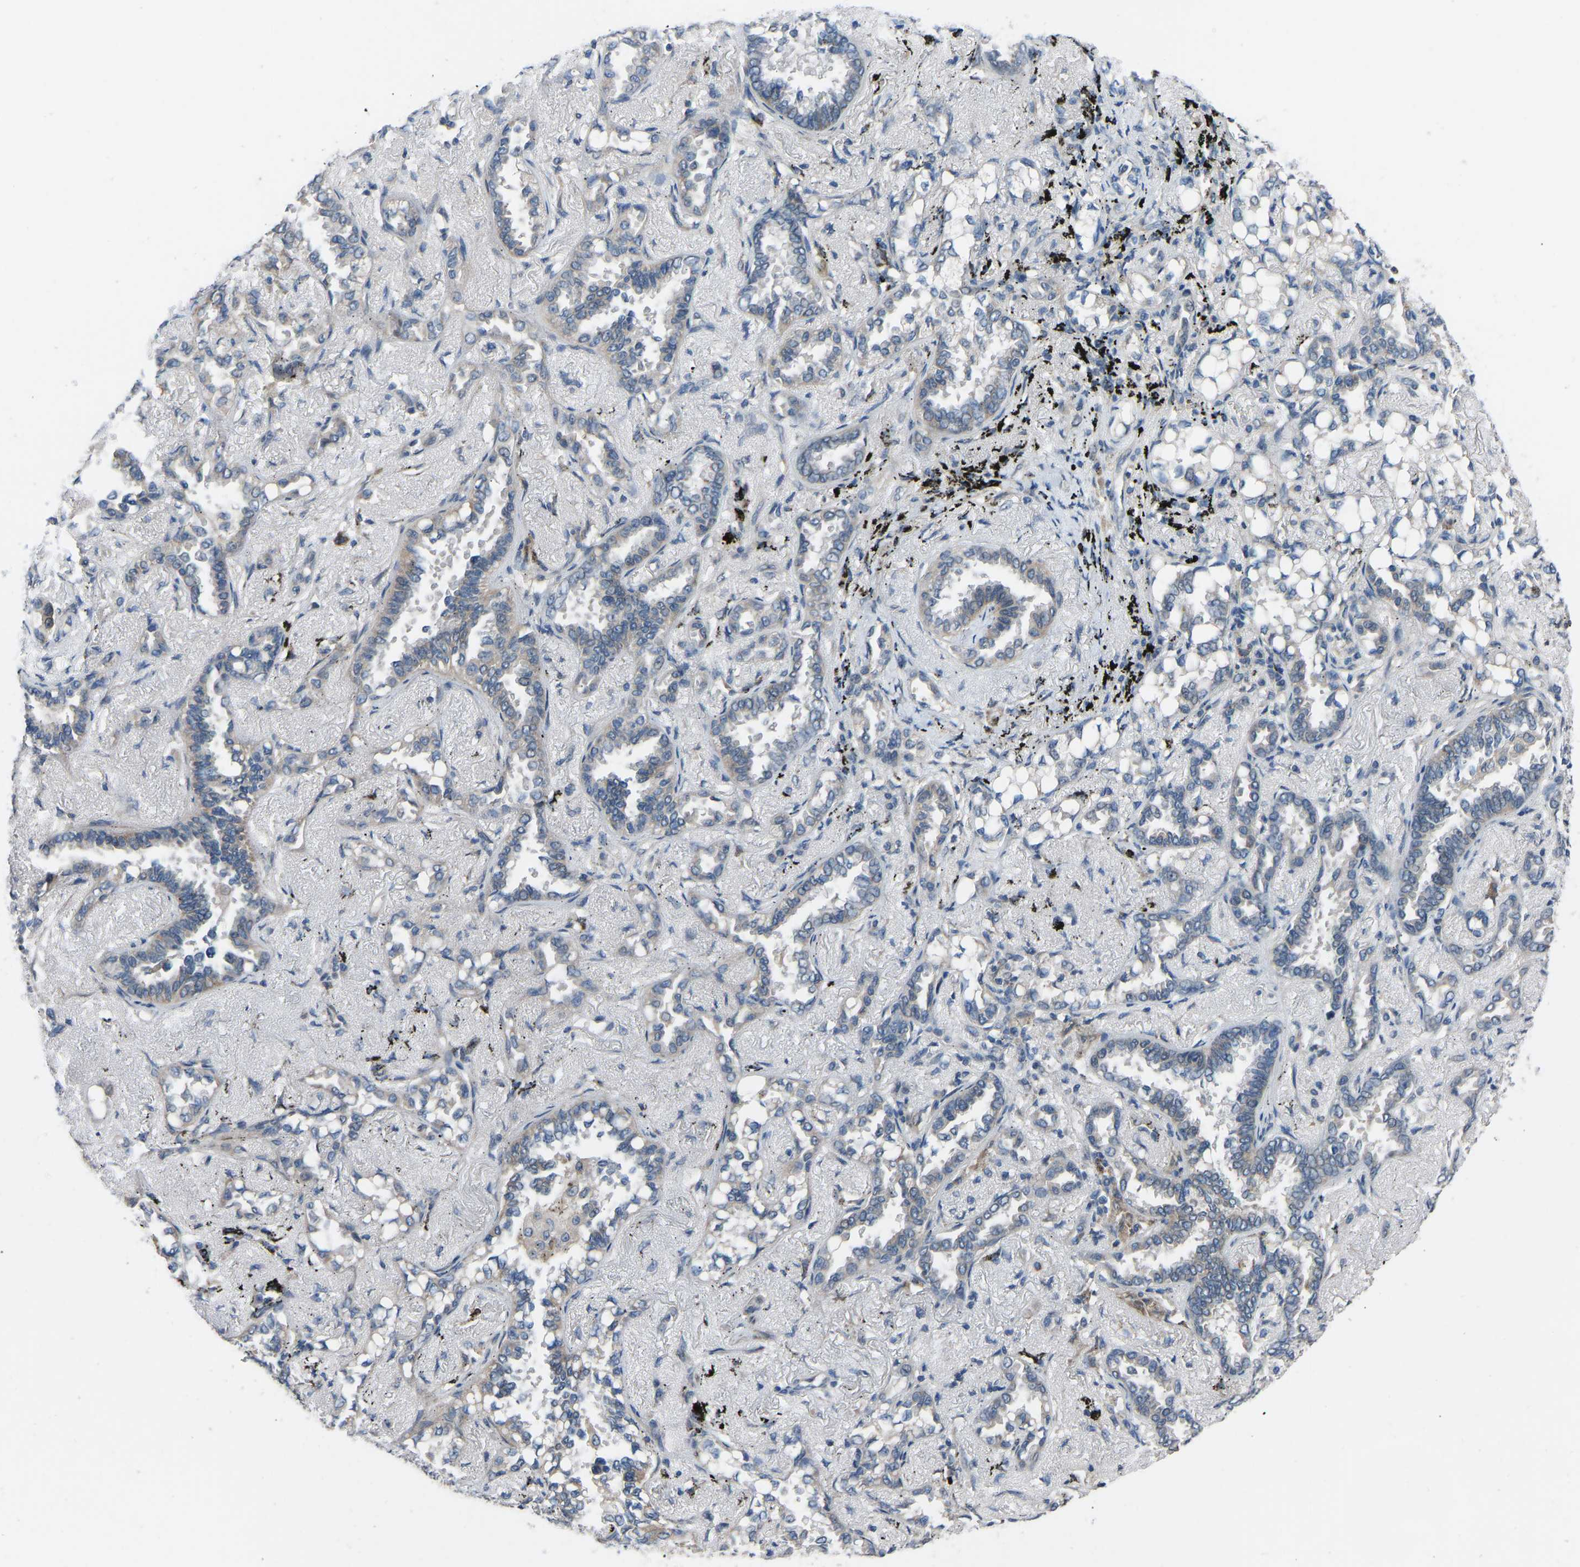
{"staining": {"intensity": "weak", "quantity": "<25%", "location": "cytoplasmic/membranous"}, "tissue": "lung cancer", "cell_type": "Tumor cells", "image_type": "cancer", "snomed": [{"axis": "morphology", "description": "Adenocarcinoma, NOS"}, {"axis": "topography", "description": "Lung"}], "caption": "The photomicrograph shows no significant positivity in tumor cells of lung cancer (adenocarcinoma).", "gene": "CDK2AP1", "patient": {"sex": "male", "age": 59}}